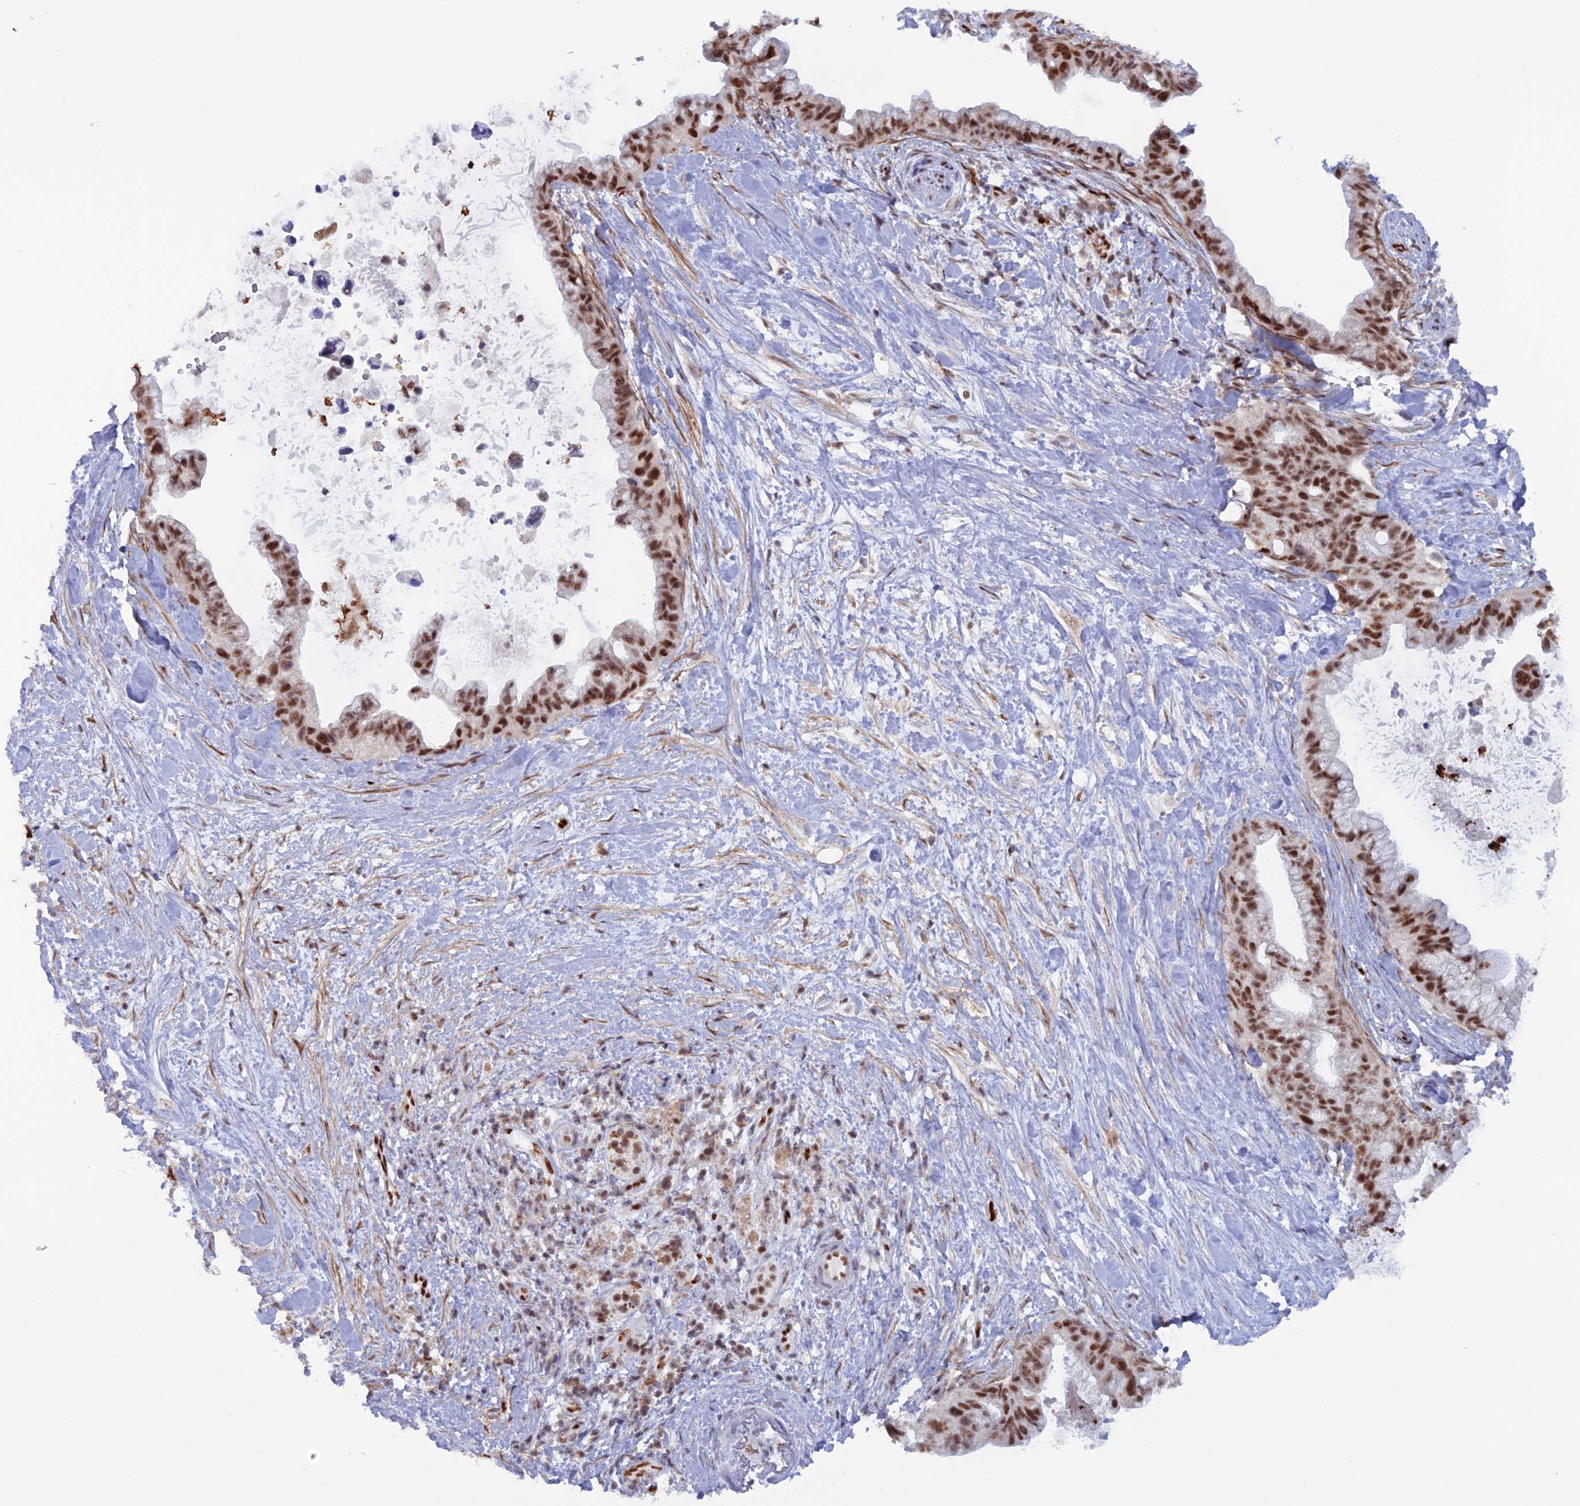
{"staining": {"intensity": "strong", "quantity": ">75%", "location": "nuclear"}, "tissue": "pancreatic cancer", "cell_type": "Tumor cells", "image_type": "cancer", "snomed": [{"axis": "morphology", "description": "Adenocarcinoma, NOS"}, {"axis": "topography", "description": "Pancreas"}], "caption": "Approximately >75% of tumor cells in human pancreatic cancer (adenocarcinoma) demonstrate strong nuclear protein positivity as visualized by brown immunohistochemical staining.", "gene": "NOL4L", "patient": {"sex": "female", "age": 83}}